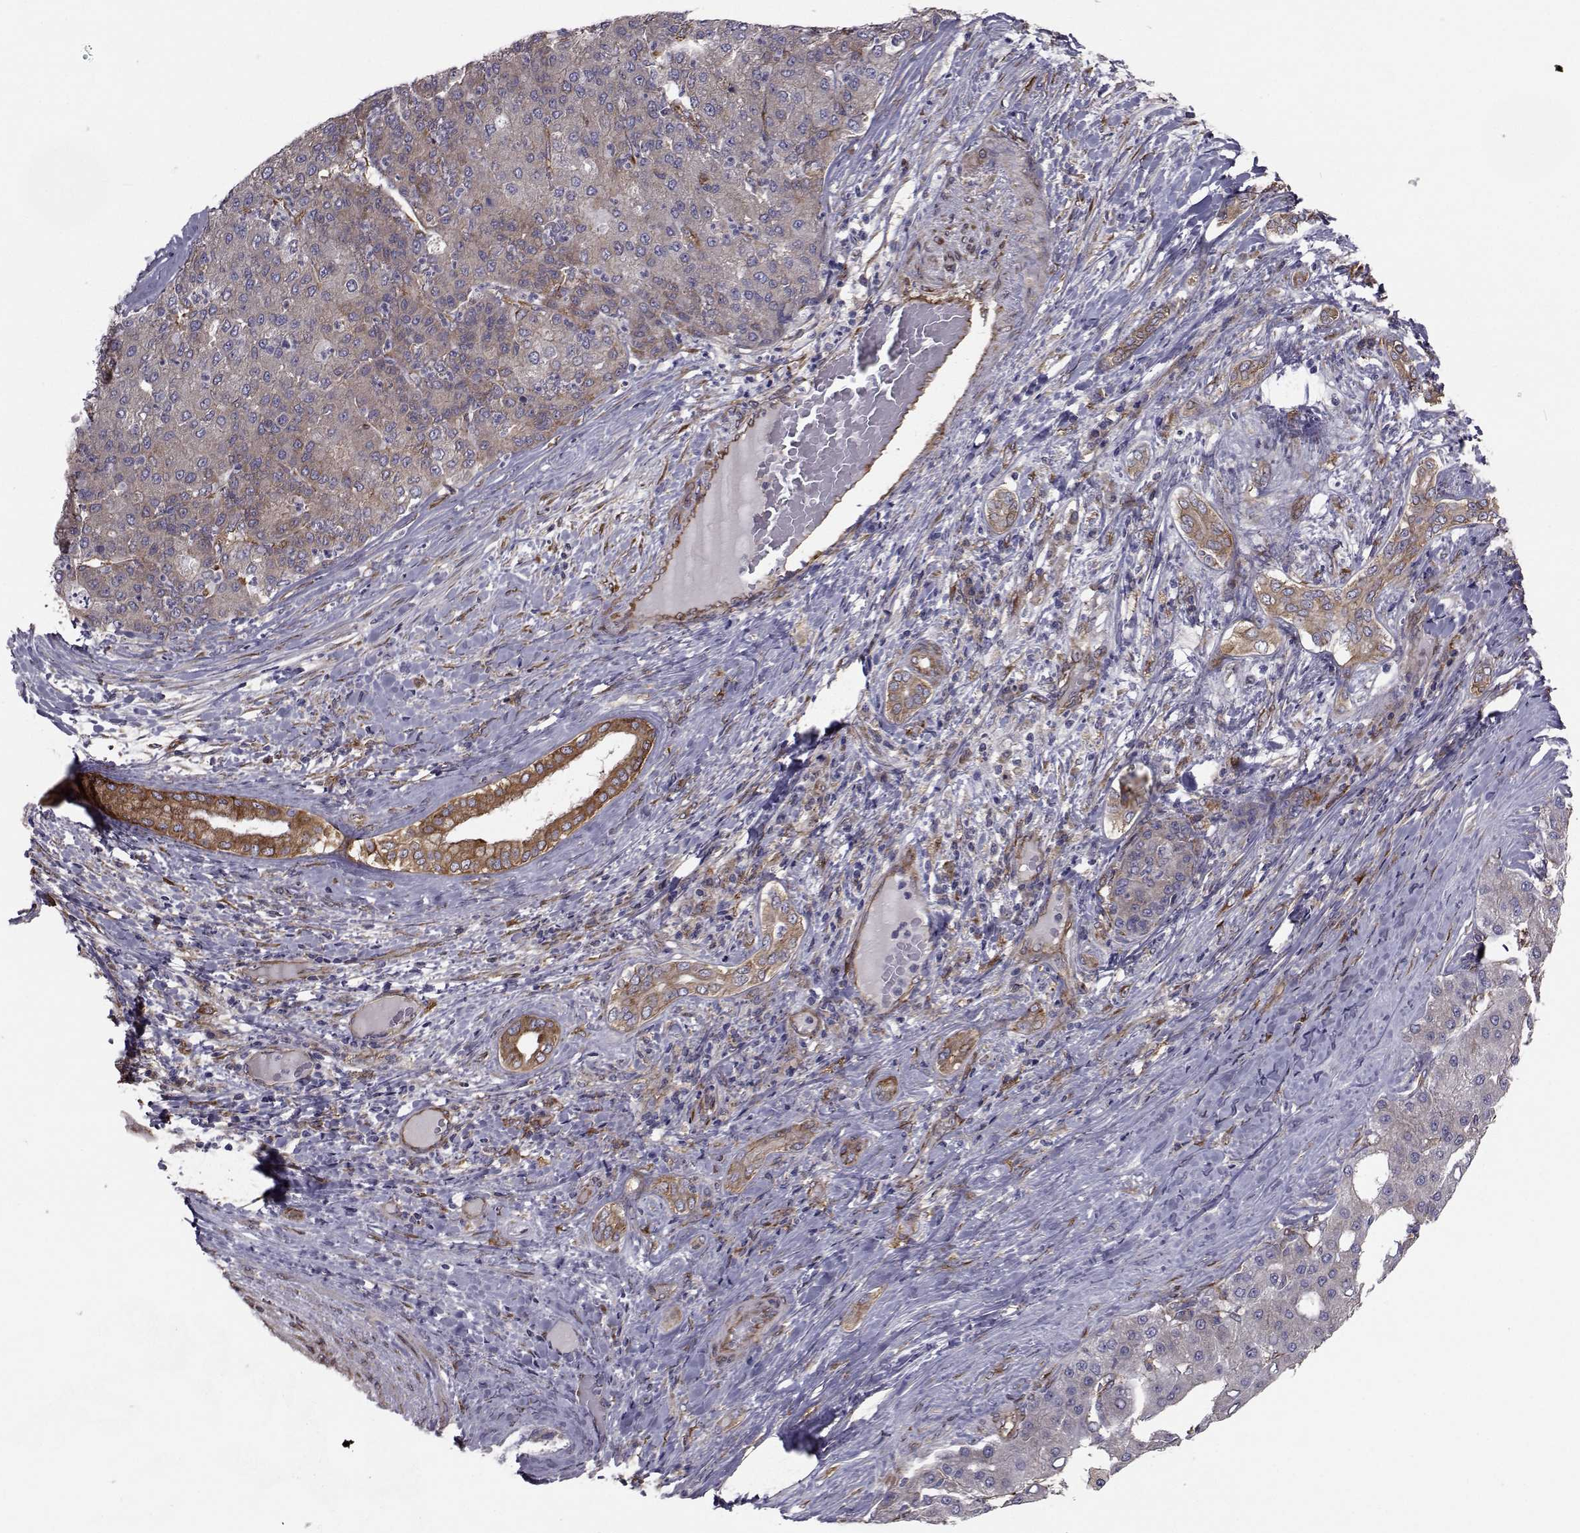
{"staining": {"intensity": "weak", "quantity": "<25%", "location": "cytoplasmic/membranous"}, "tissue": "liver cancer", "cell_type": "Tumor cells", "image_type": "cancer", "snomed": [{"axis": "morphology", "description": "Carcinoma, Hepatocellular, NOS"}, {"axis": "topography", "description": "Liver"}], "caption": "Tumor cells show no significant expression in liver cancer.", "gene": "TRIP10", "patient": {"sex": "male", "age": 65}}